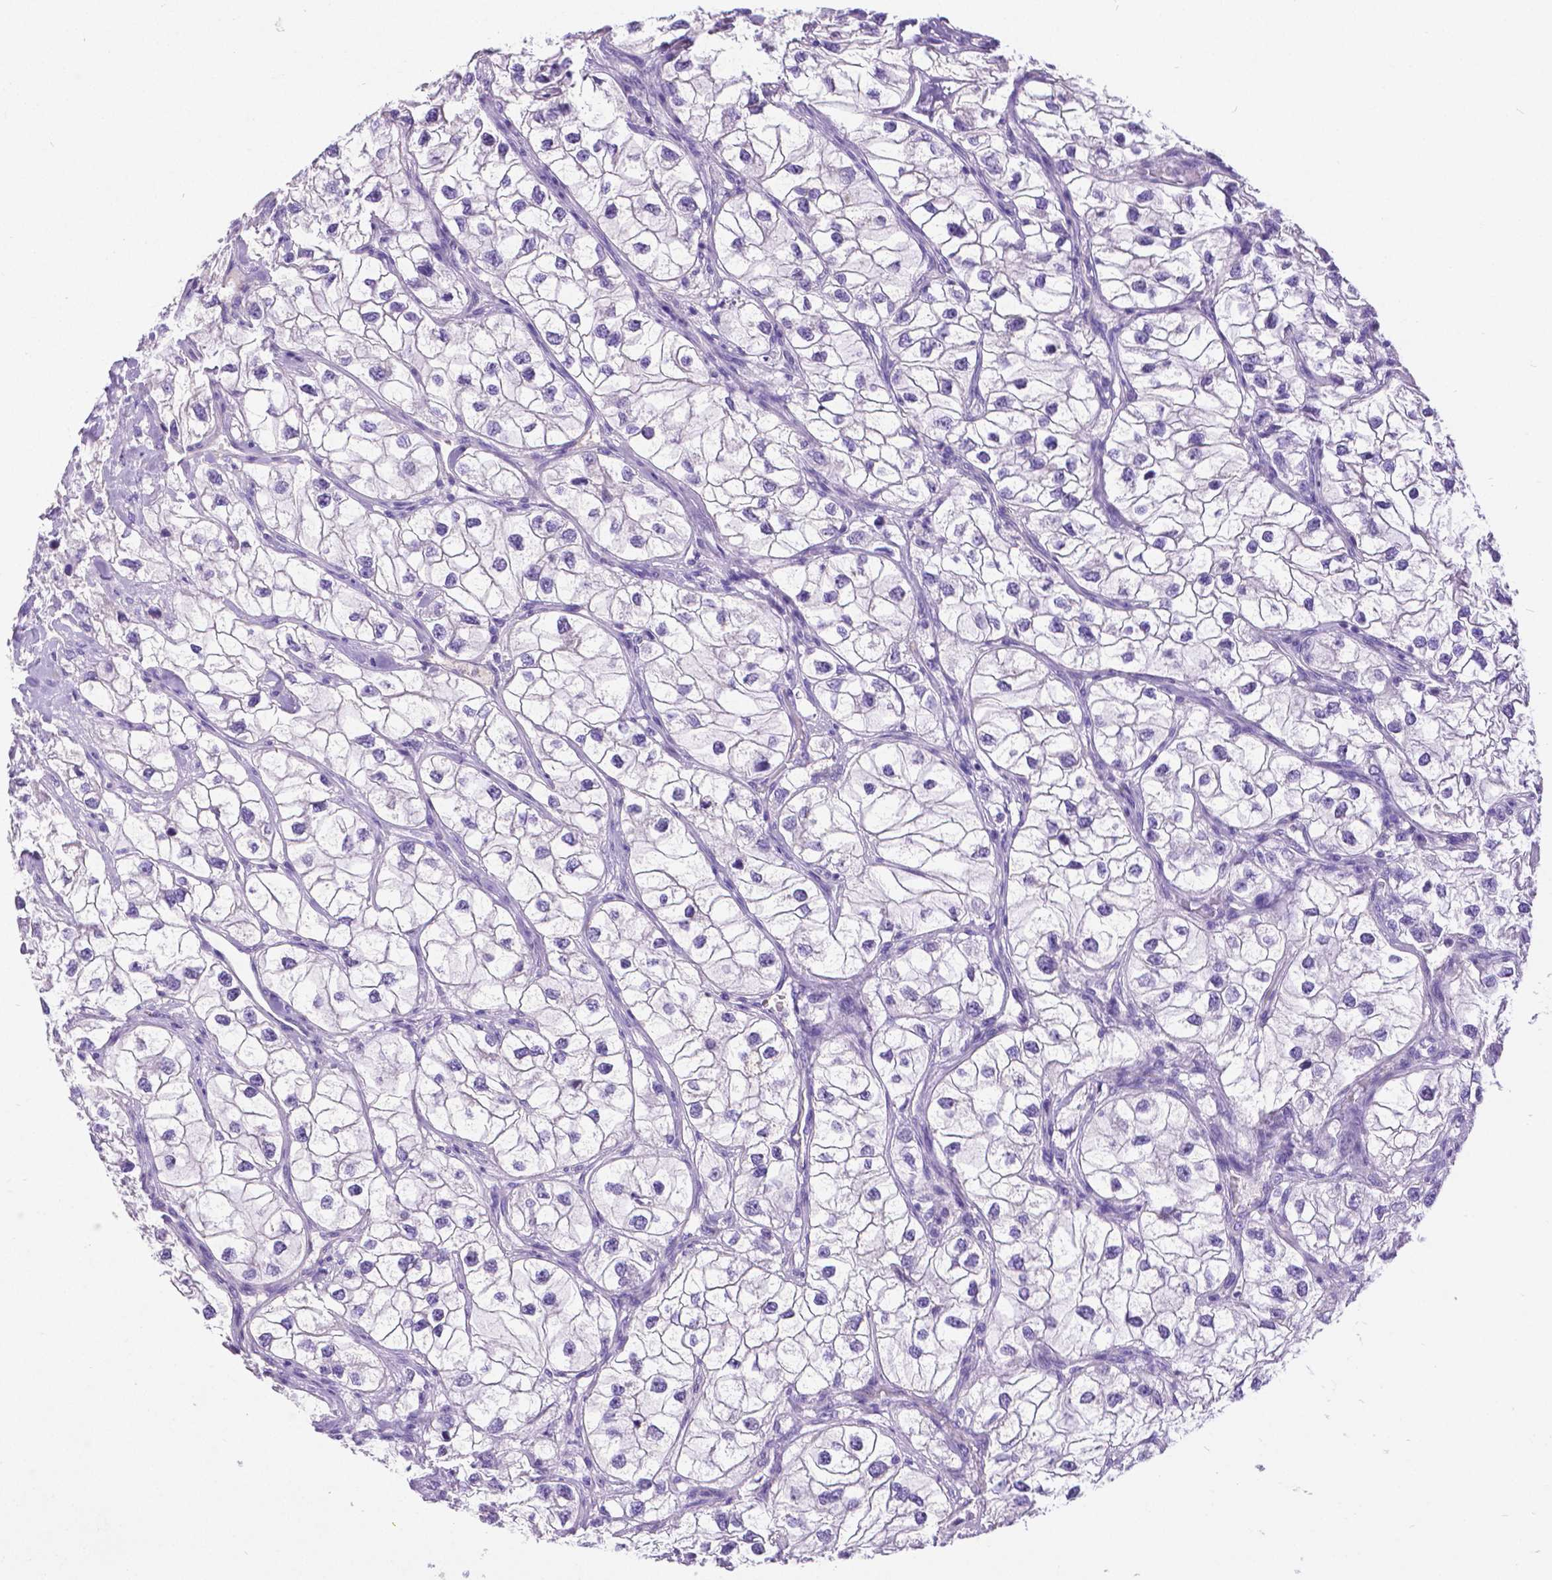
{"staining": {"intensity": "negative", "quantity": "none", "location": "none"}, "tissue": "renal cancer", "cell_type": "Tumor cells", "image_type": "cancer", "snomed": [{"axis": "morphology", "description": "Adenocarcinoma, NOS"}, {"axis": "topography", "description": "Kidney"}], "caption": "A photomicrograph of human adenocarcinoma (renal) is negative for staining in tumor cells.", "gene": "SATB2", "patient": {"sex": "male", "age": 59}}